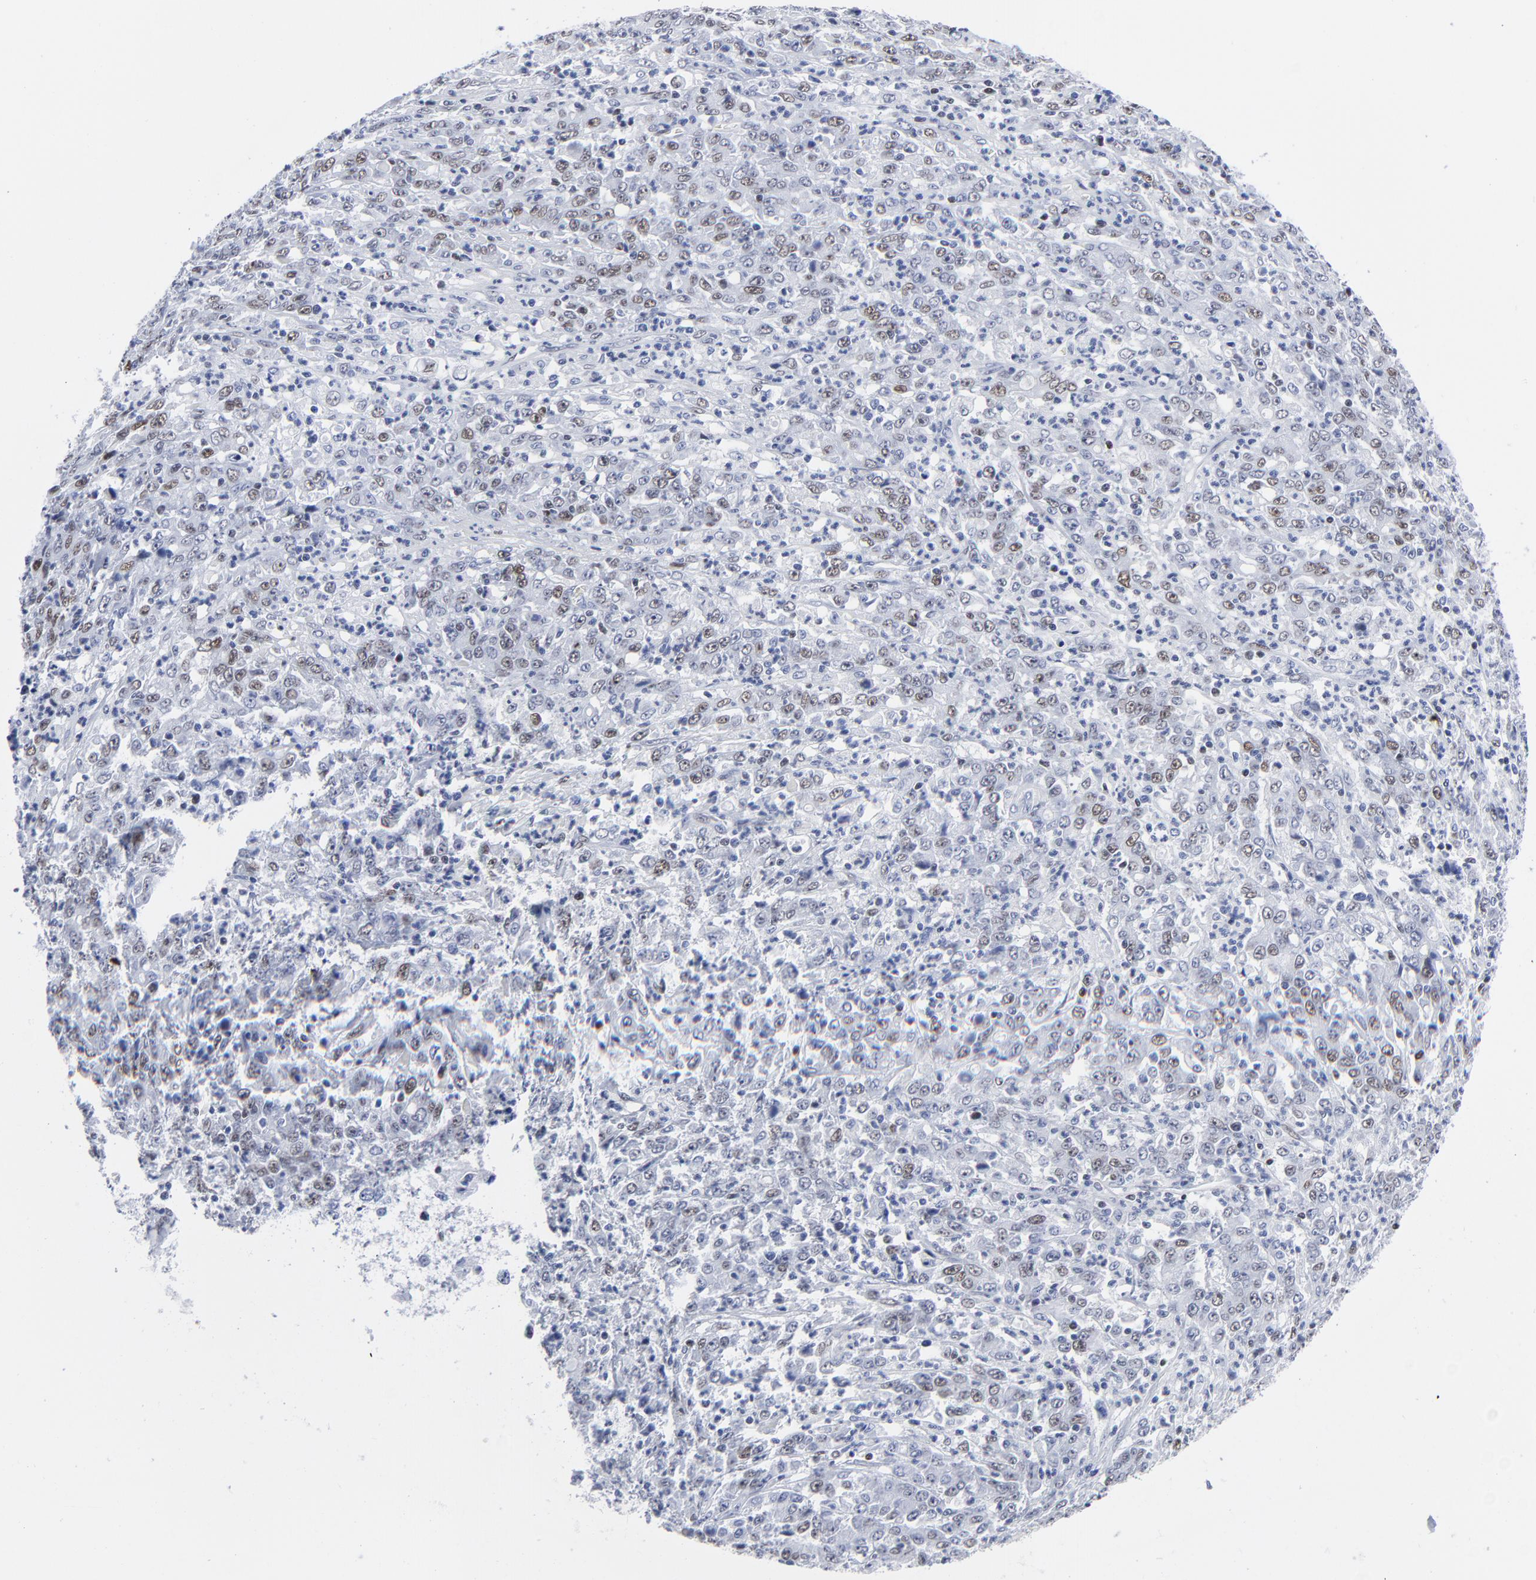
{"staining": {"intensity": "weak", "quantity": "25%-75%", "location": "nuclear"}, "tissue": "stomach cancer", "cell_type": "Tumor cells", "image_type": "cancer", "snomed": [{"axis": "morphology", "description": "Adenocarcinoma, NOS"}, {"axis": "topography", "description": "Stomach, lower"}], "caption": "Immunohistochemistry micrograph of stomach cancer (adenocarcinoma) stained for a protein (brown), which exhibits low levels of weak nuclear expression in approximately 25%-75% of tumor cells.", "gene": "JUN", "patient": {"sex": "female", "age": 71}}